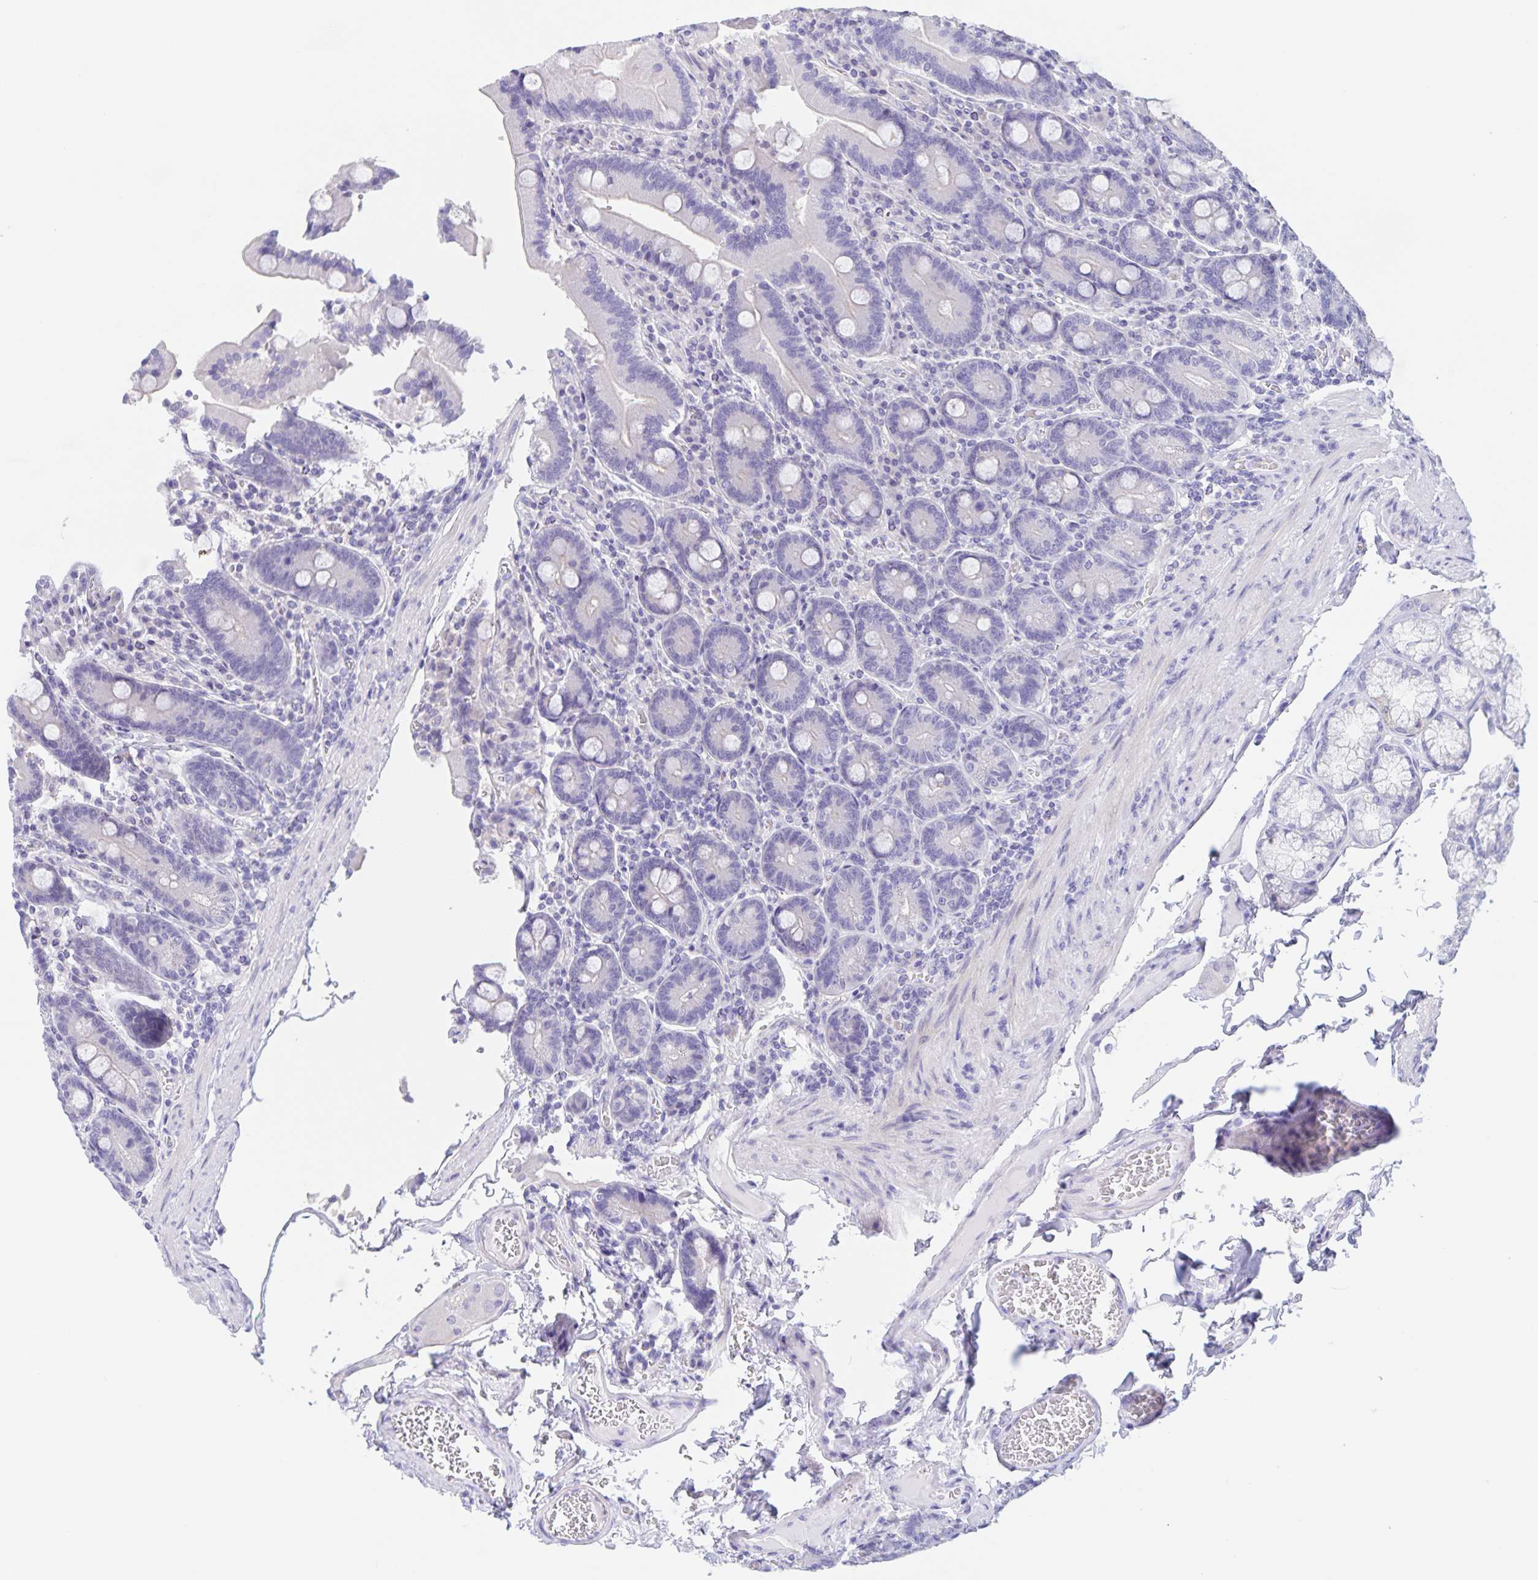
{"staining": {"intensity": "negative", "quantity": "none", "location": "none"}, "tissue": "duodenum", "cell_type": "Glandular cells", "image_type": "normal", "snomed": [{"axis": "morphology", "description": "Normal tissue, NOS"}, {"axis": "topography", "description": "Duodenum"}], "caption": "Immunohistochemical staining of normal human duodenum shows no significant expression in glandular cells. (DAB (3,3'-diaminobenzidine) immunohistochemistry (IHC) with hematoxylin counter stain).", "gene": "DMGDH", "patient": {"sex": "female", "age": 62}}